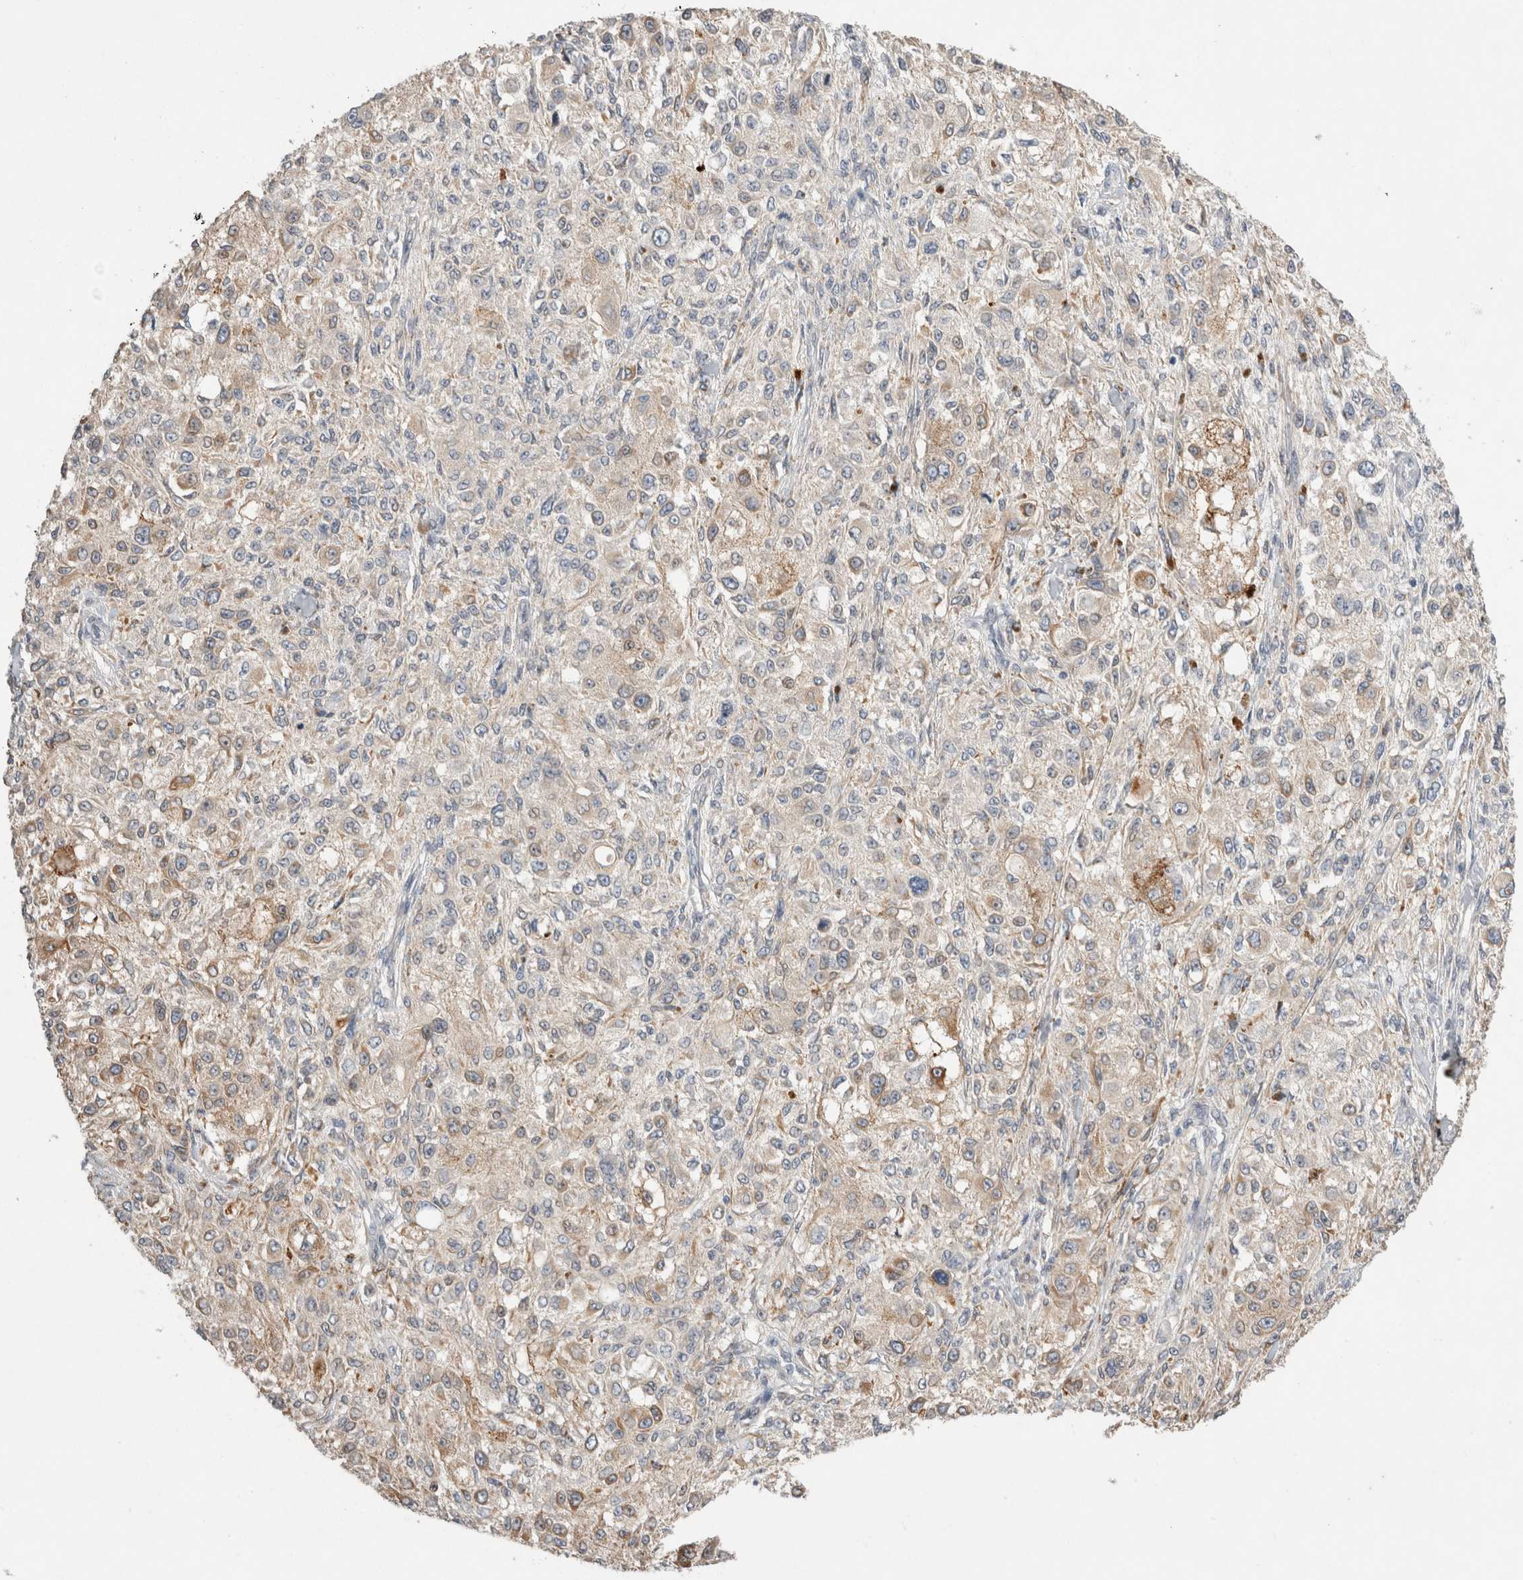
{"staining": {"intensity": "moderate", "quantity": "<25%", "location": "cytoplasmic/membranous"}, "tissue": "melanoma", "cell_type": "Tumor cells", "image_type": "cancer", "snomed": [{"axis": "morphology", "description": "Necrosis, NOS"}, {"axis": "morphology", "description": "Malignant melanoma, NOS"}, {"axis": "topography", "description": "Skin"}], "caption": "Immunohistochemistry (IHC) (DAB (3,3'-diaminobenzidine)) staining of human melanoma reveals moderate cytoplasmic/membranous protein staining in about <25% of tumor cells. The protein of interest is shown in brown color, while the nuclei are stained blue.", "gene": "TRMT9B", "patient": {"sex": "female", "age": 87}}